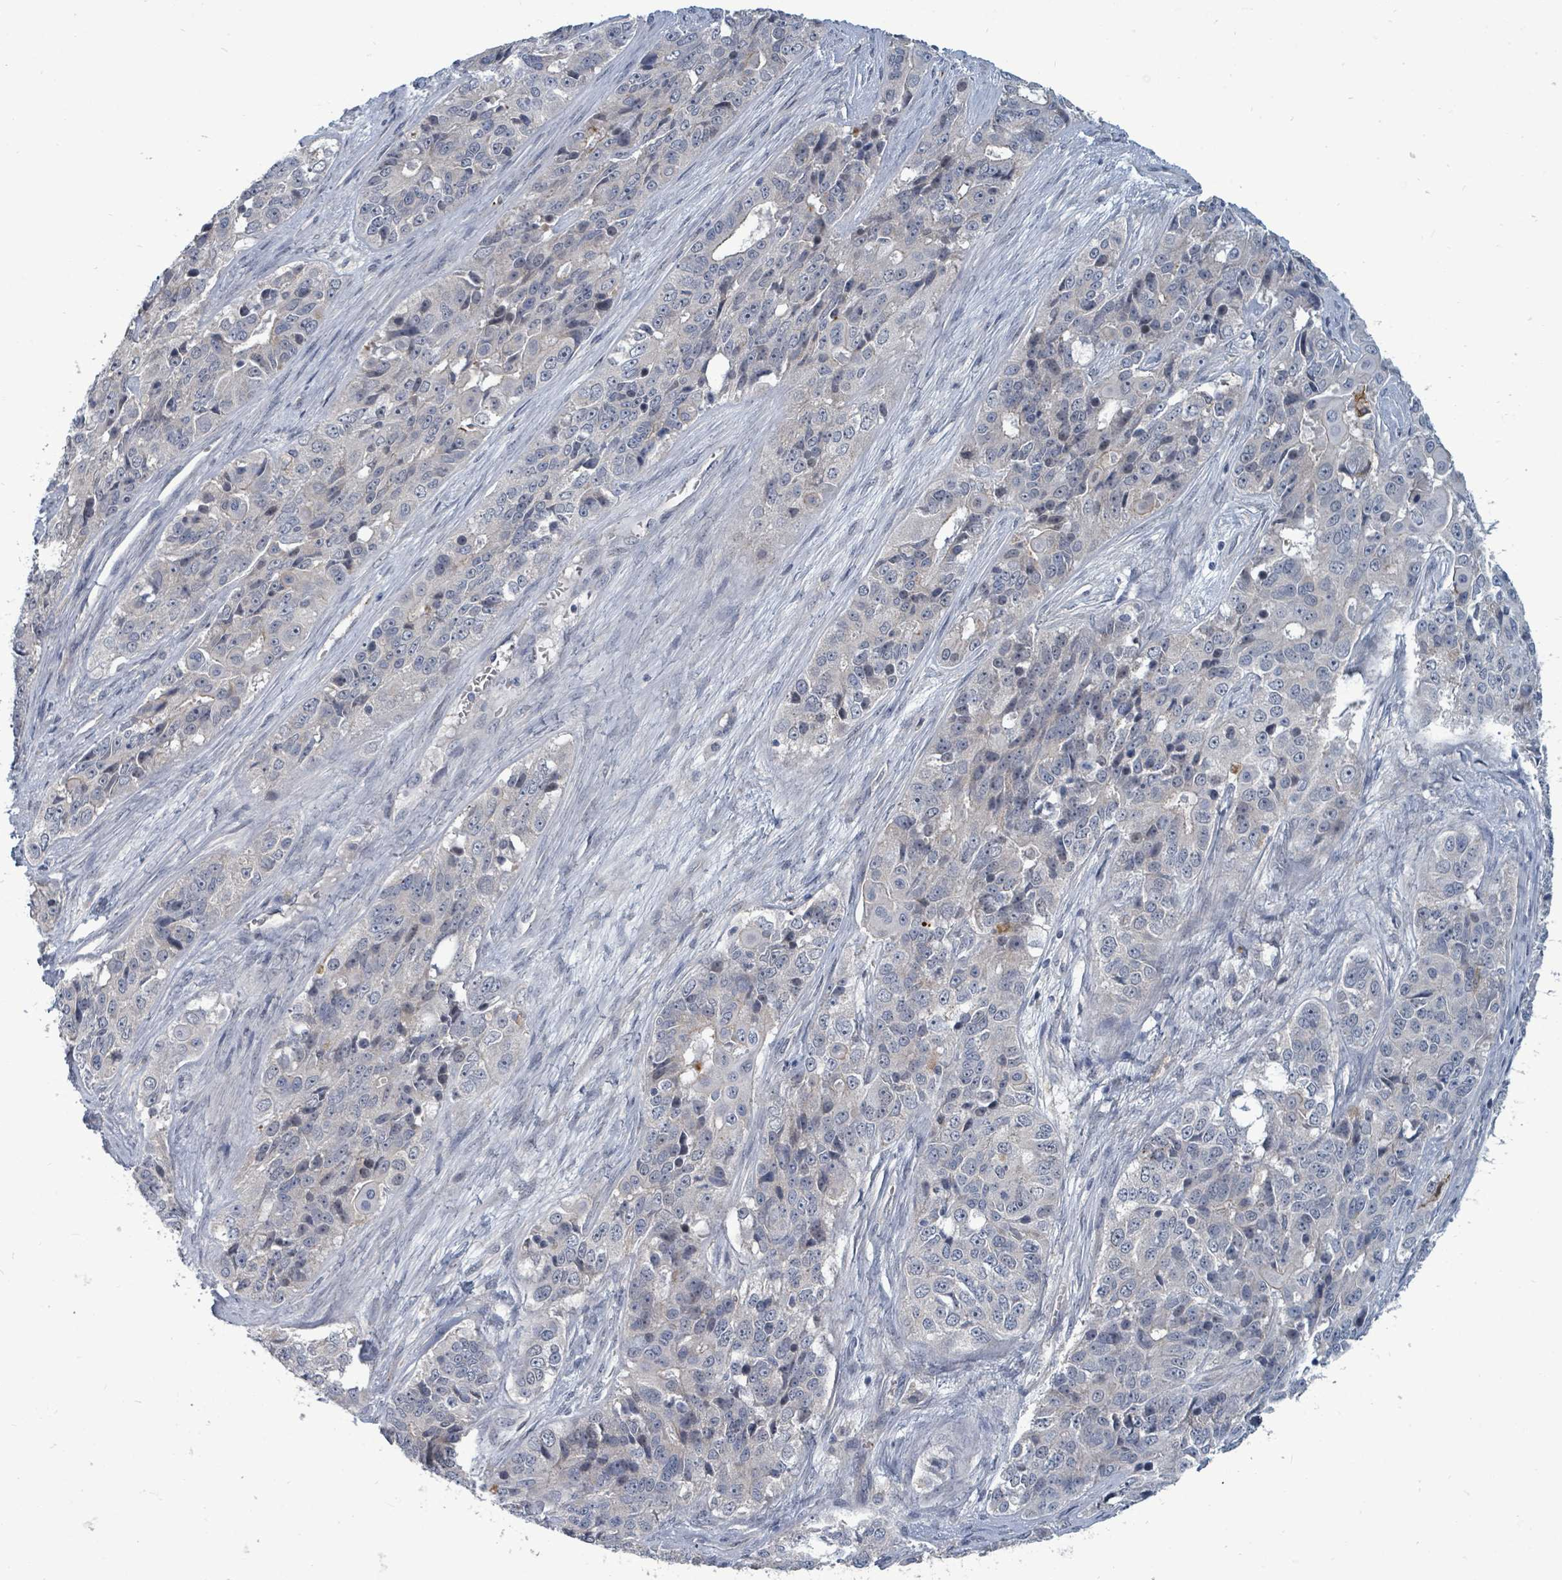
{"staining": {"intensity": "negative", "quantity": "none", "location": "none"}, "tissue": "ovarian cancer", "cell_type": "Tumor cells", "image_type": "cancer", "snomed": [{"axis": "morphology", "description": "Carcinoma, endometroid"}, {"axis": "topography", "description": "Ovary"}], "caption": "Ovarian cancer (endometroid carcinoma) stained for a protein using immunohistochemistry reveals no positivity tumor cells.", "gene": "TRDMT1", "patient": {"sex": "female", "age": 51}}